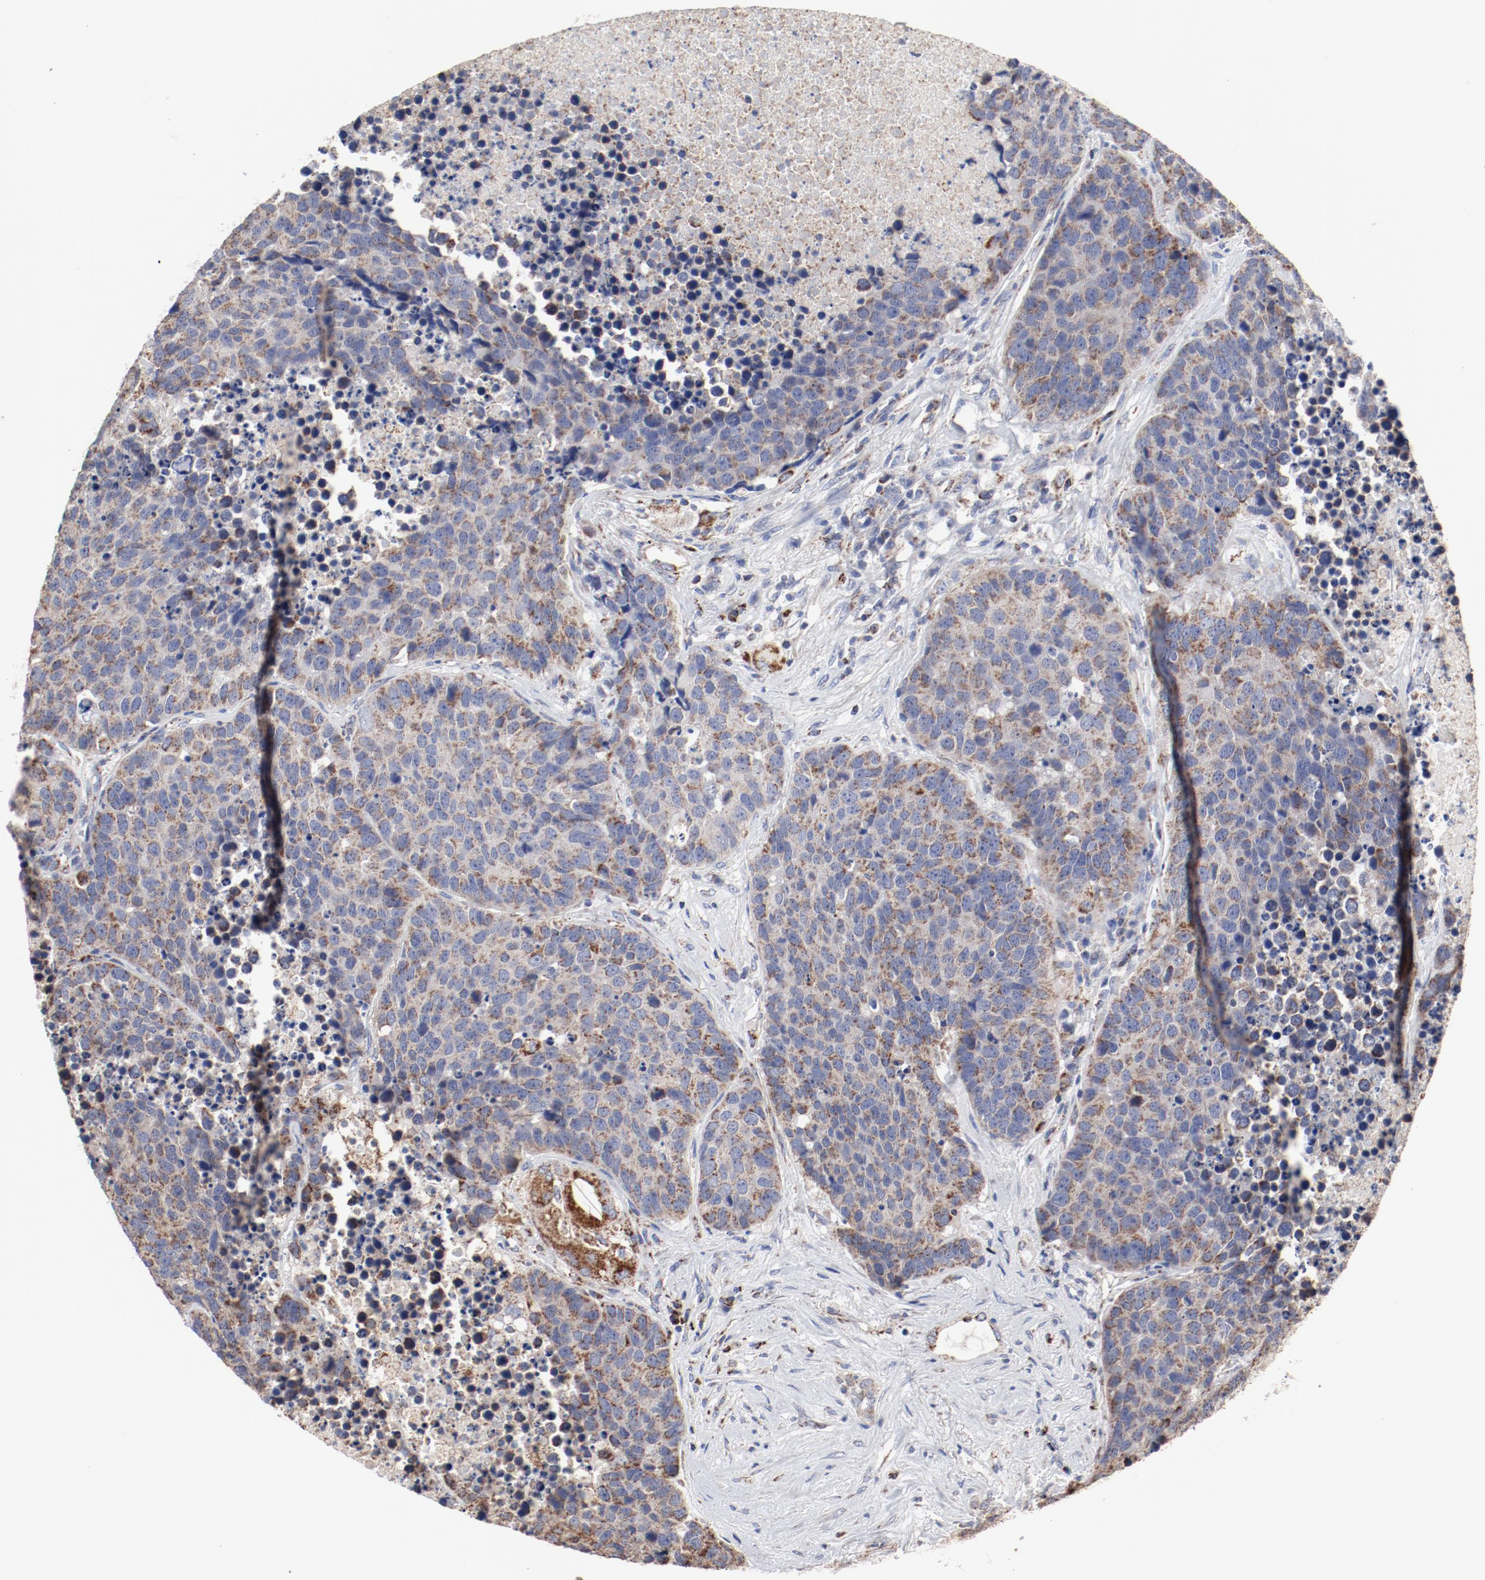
{"staining": {"intensity": "moderate", "quantity": ">75%", "location": "cytoplasmic/membranous"}, "tissue": "carcinoid", "cell_type": "Tumor cells", "image_type": "cancer", "snomed": [{"axis": "morphology", "description": "Carcinoid, malignant, NOS"}, {"axis": "topography", "description": "Lung"}], "caption": "Tumor cells display medium levels of moderate cytoplasmic/membranous staining in approximately >75% of cells in carcinoid.", "gene": "NDUFV2", "patient": {"sex": "male", "age": 60}}